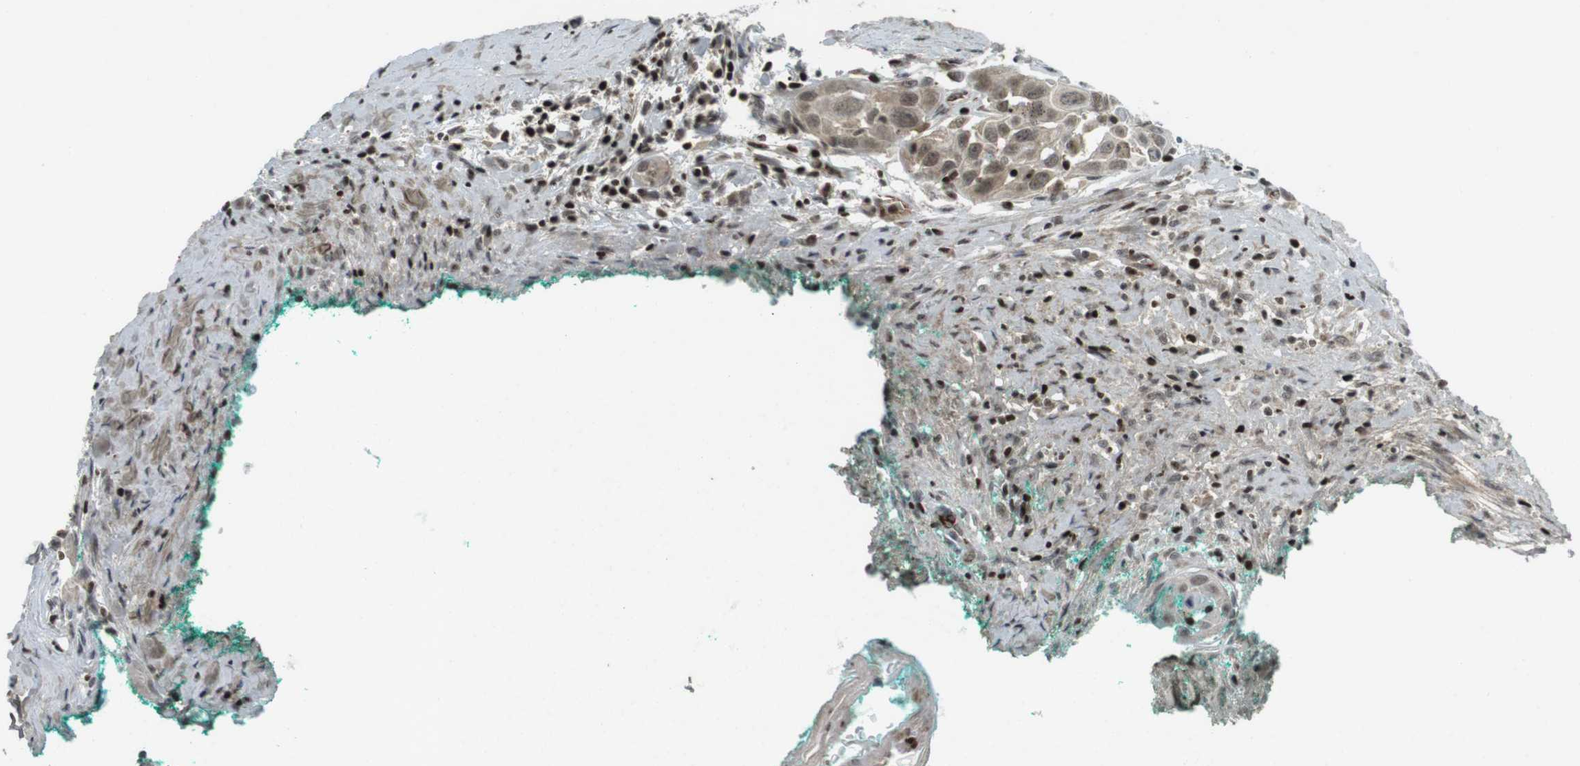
{"staining": {"intensity": "weak", "quantity": ">75%", "location": "cytoplasmic/membranous,nuclear"}, "tissue": "head and neck cancer", "cell_type": "Tumor cells", "image_type": "cancer", "snomed": [{"axis": "morphology", "description": "Squamous cell carcinoma, NOS"}, {"axis": "topography", "description": "Oral tissue"}, {"axis": "topography", "description": "Head-Neck"}], "caption": "An immunohistochemistry (IHC) photomicrograph of neoplastic tissue is shown. Protein staining in brown labels weak cytoplasmic/membranous and nuclear positivity in head and neck cancer (squamous cell carcinoma) within tumor cells.", "gene": "PPP1R13B", "patient": {"sex": "female", "age": 50}}